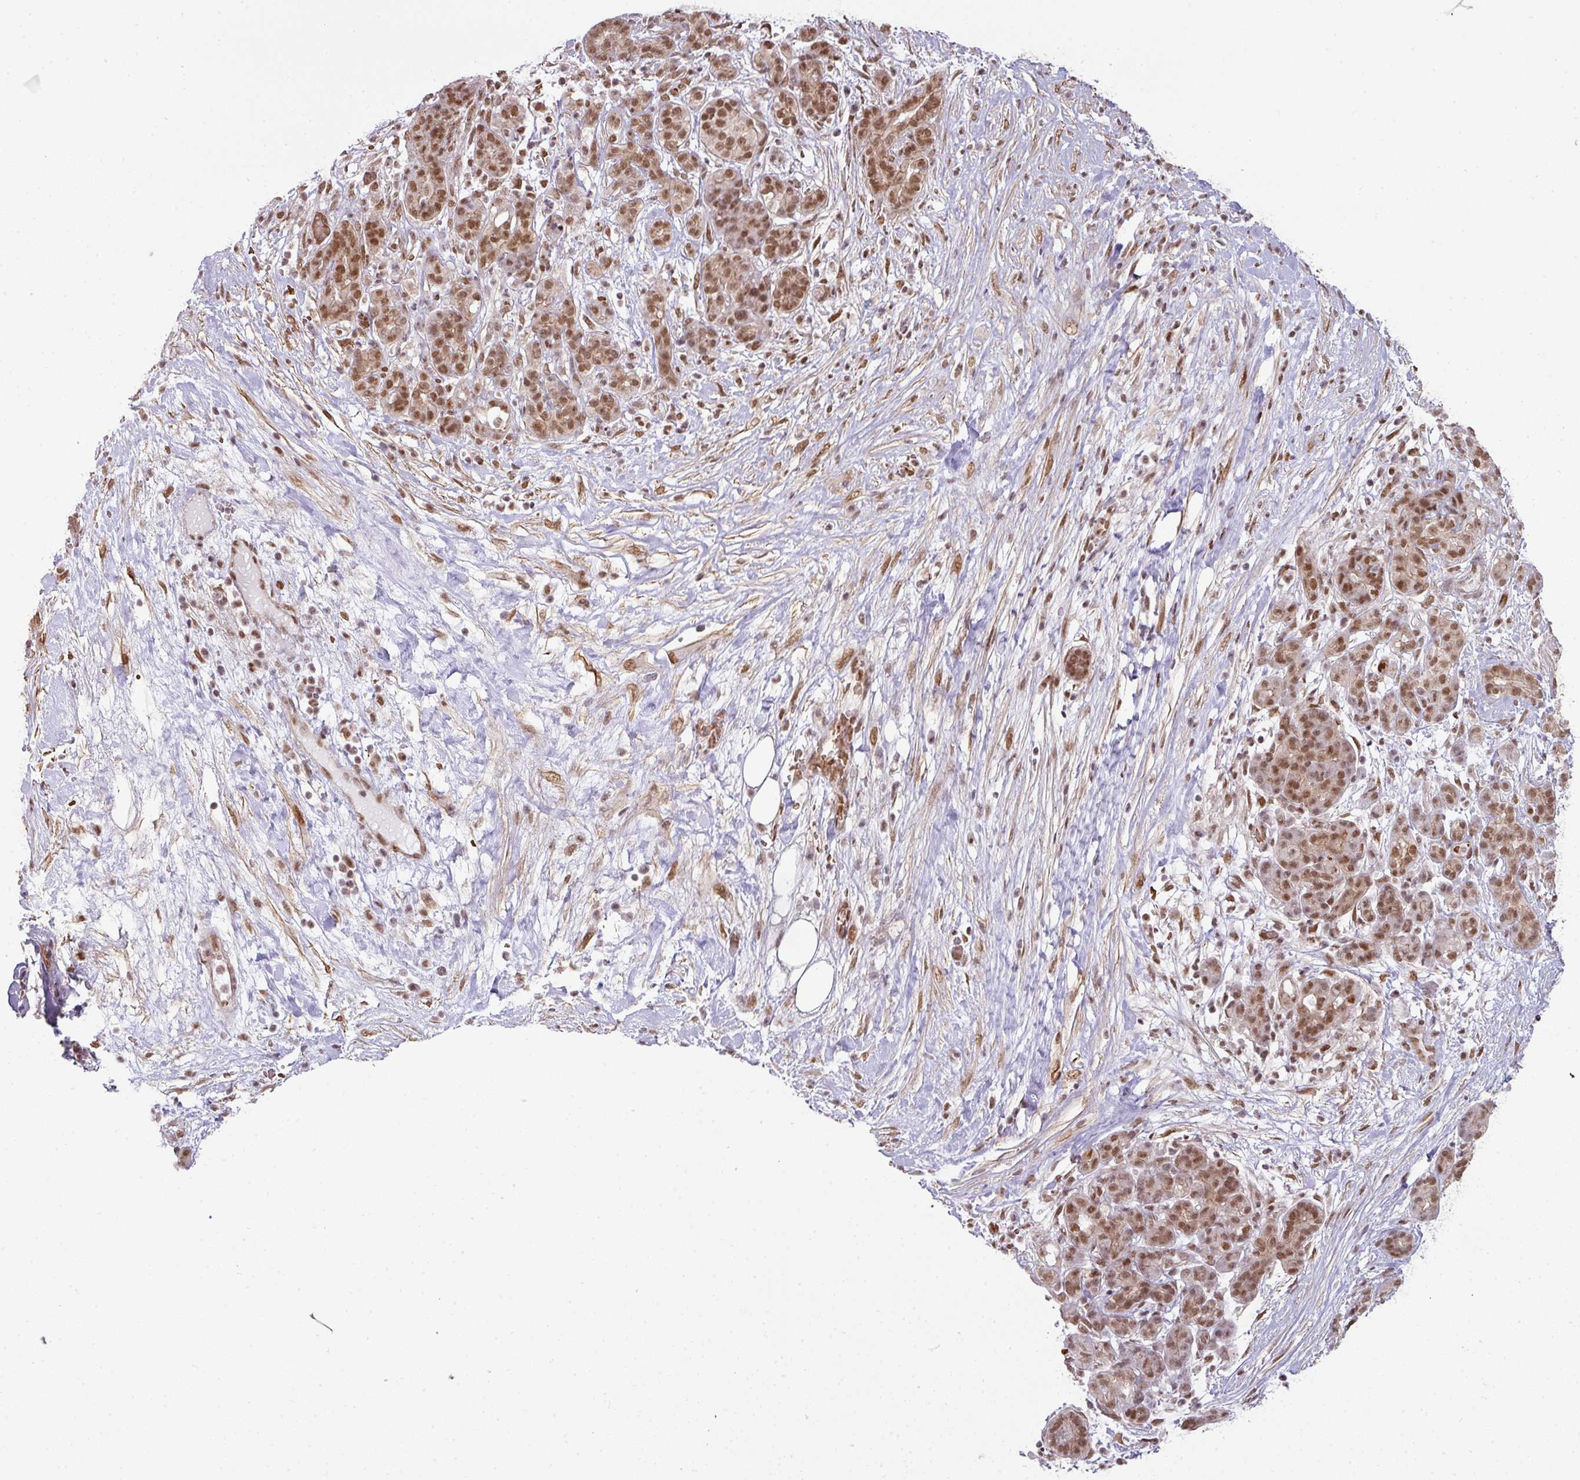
{"staining": {"intensity": "moderate", "quantity": ">75%", "location": "nuclear"}, "tissue": "pancreatic cancer", "cell_type": "Tumor cells", "image_type": "cancer", "snomed": [{"axis": "morphology", "description": "Adenocarcinoma, NOS"}, {"axis": "topography", "description": "Pancreas"}], "caption": "This is an image of immunohistochemistry (IHC) staining of pancreatic cancer, which shows moderate positivity in the nuclear of tumor cells.", "gene": "NCOA5", "patient": {"sex": "male", "age": 44}}